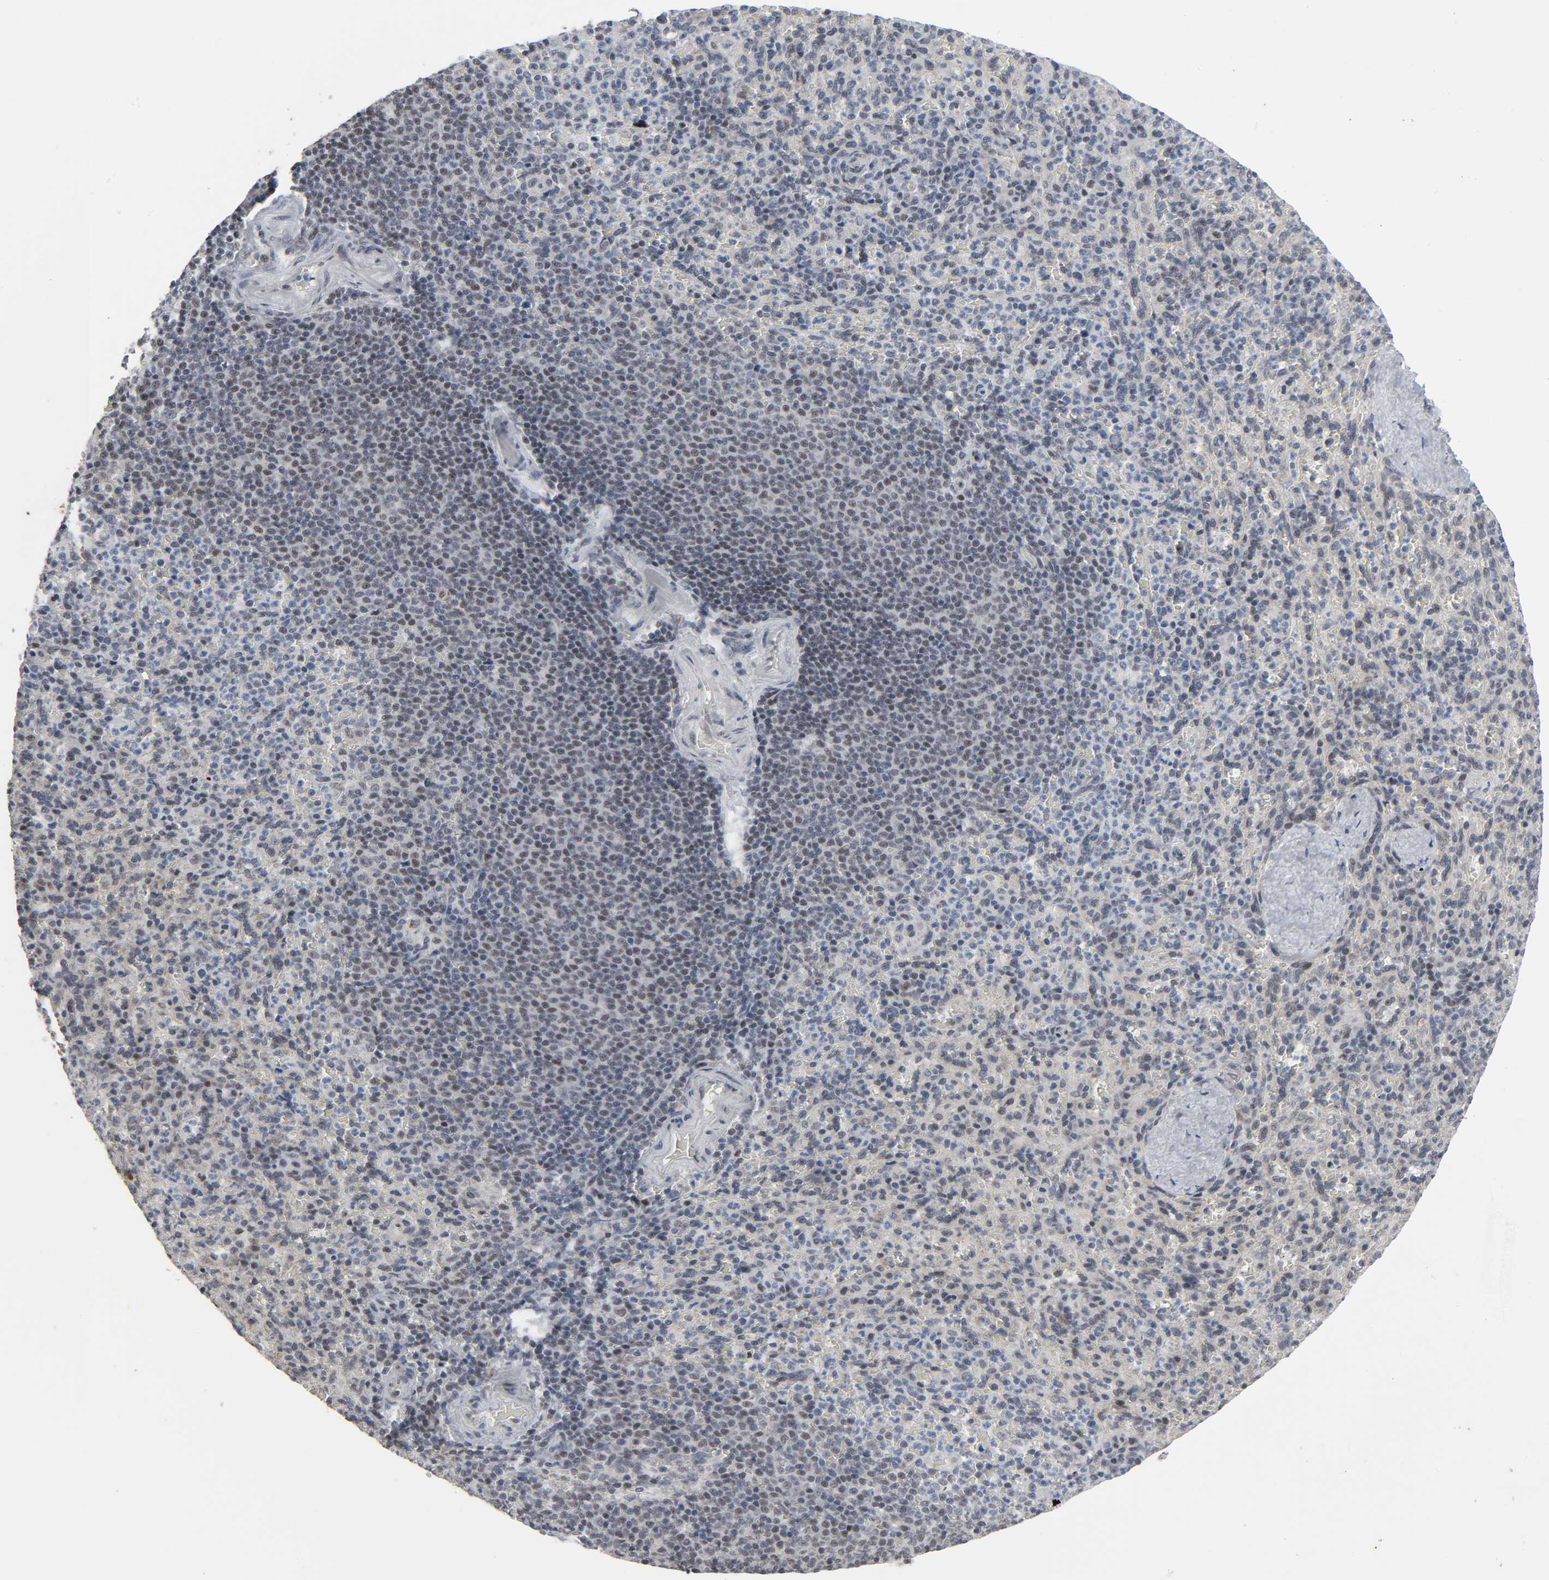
{"staining": {"intensity": "negative", "quantity": "none", "location": "none"}, "tissue": "spleen", "cell_type": "Cells in red pulp", "image_type": "normal", "snomed": [{"axis": "morphology", "description": "Normal tissue, NOS"}, {"axis": "topography", "description": "Spleen"}], "caption": "IHC micrograph of benign spleen stained for a protein (brown), which shows no positivity in cells in red pulp.", "gene": "MUC1", "patient": {"sex": "male", "age": 36}}